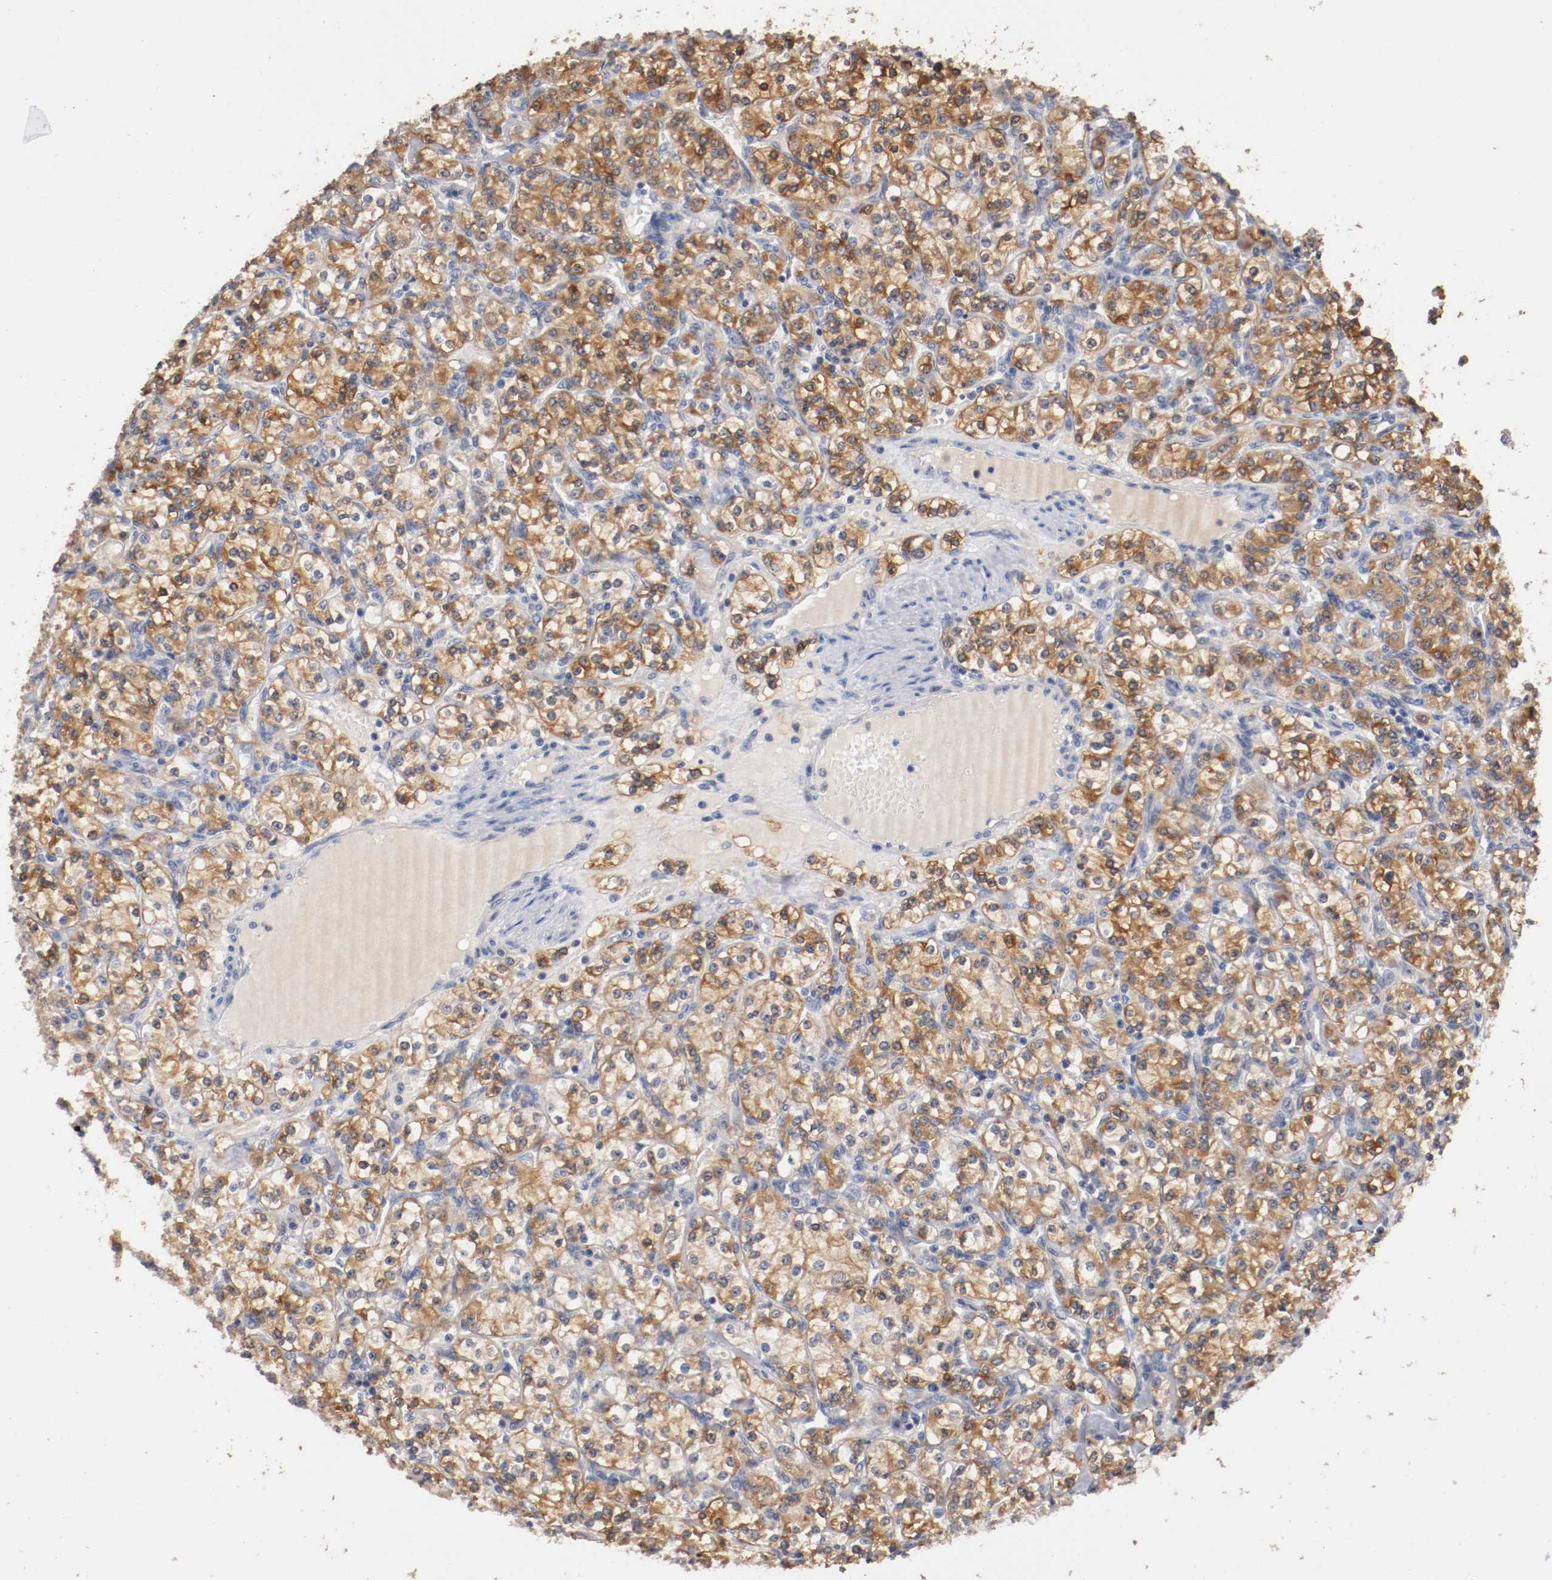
{"staining": {"intensity": "moderate", "quantity": "25%-75%", "location": "cytoplasmic/membranous"}, "tissue": "renal cancer", "cell_type": "Tumor cells", "image_type": "cancer", "snomed": [{"axis": "morphology", "description": "Adenocarcinoma, NOS"}, {"axis": "topography", "description": "Kidney"}], "caption": "Immunohistochemical staining of renal cancer exhibits moderate cytoplasmic/membranous protein expression in approximately 25%-75% of tumor cells. The staining was performed using DAB (3,3'-diaminobenzidine), with brown indicating positive protein expression. Nuclei are stained blue with hematoxylin.", "gene": "RBM23", "patient": {"sex": "male", "age": 77}}